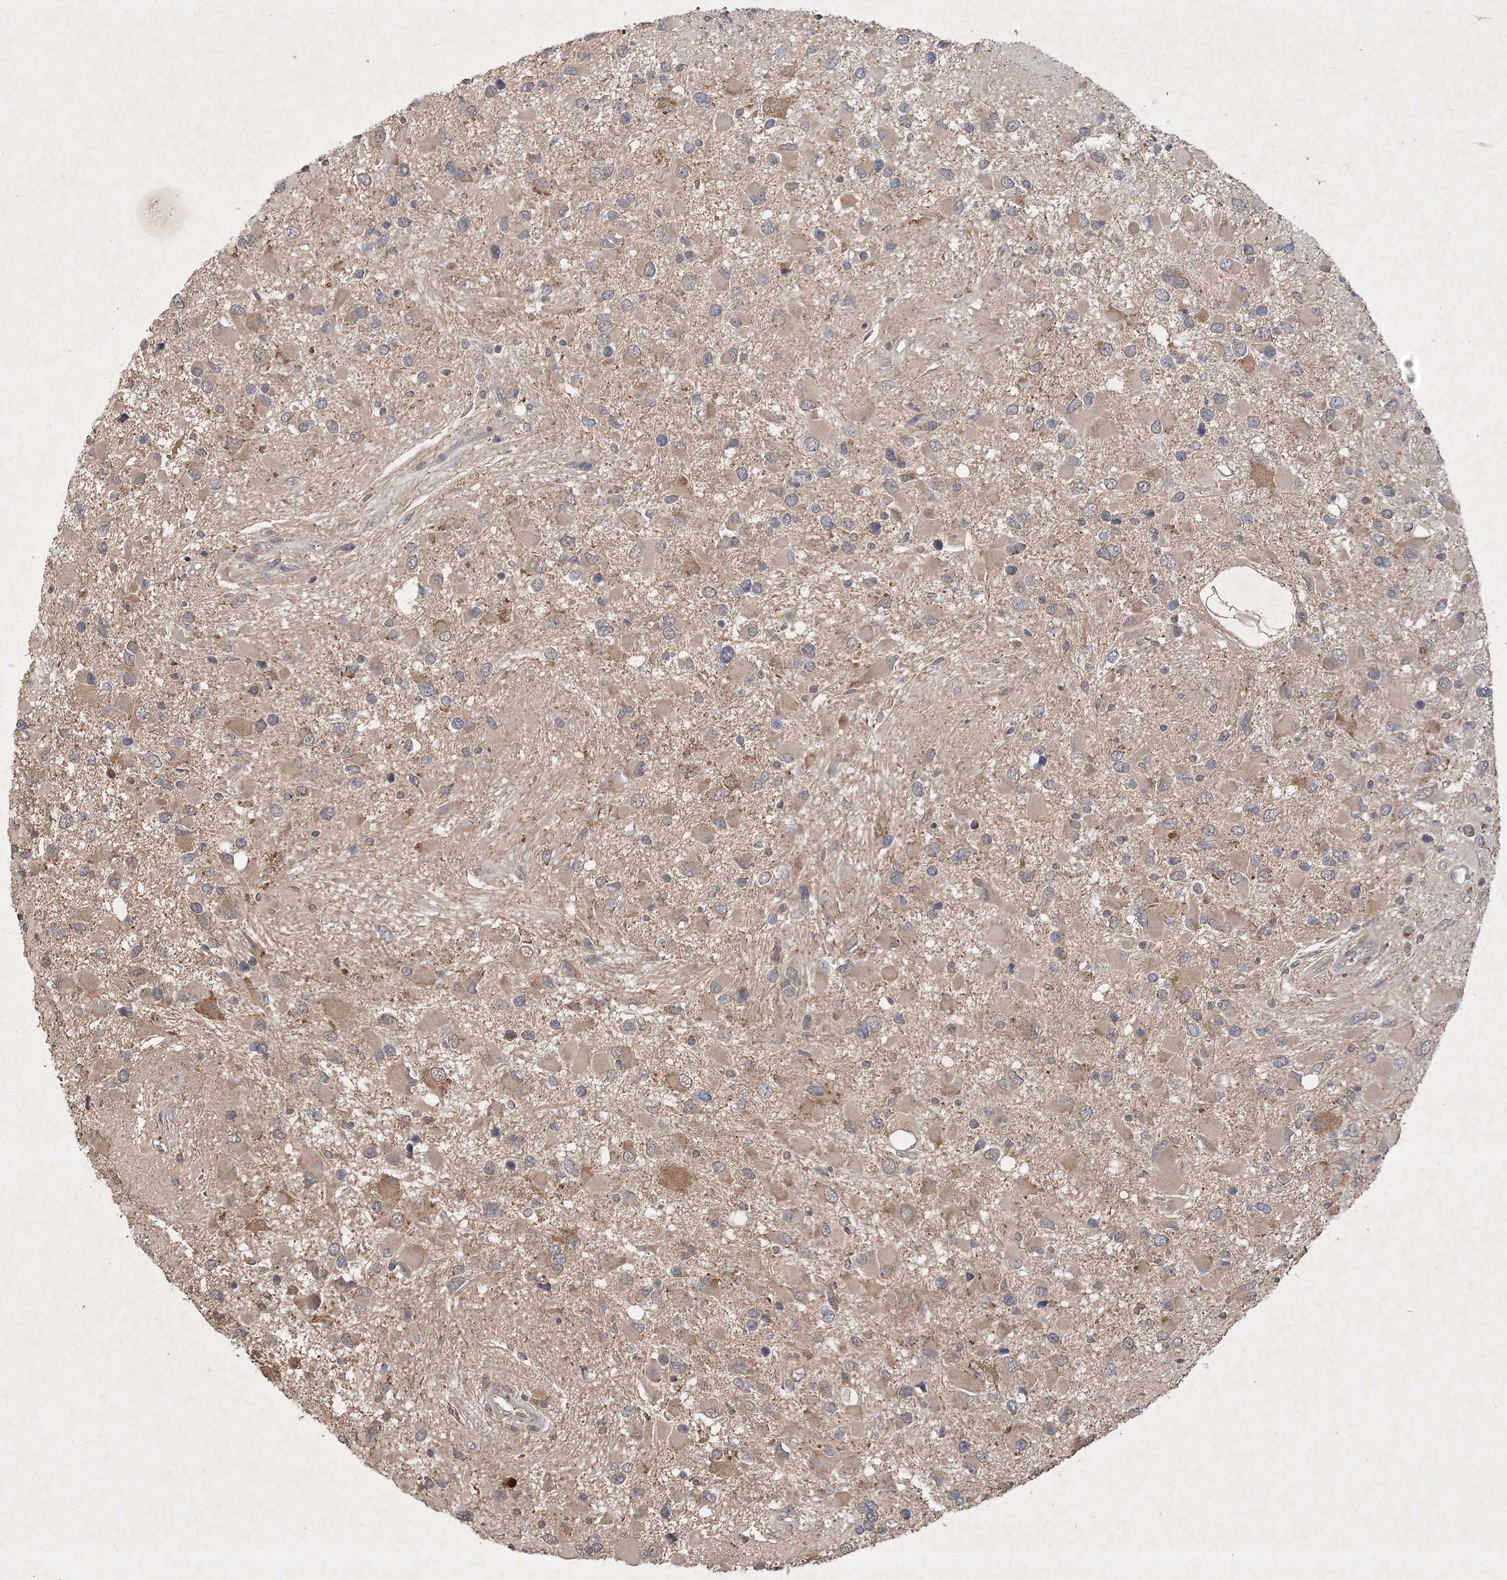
{"staining": {"intensity": "weak", "quantity": "<25%", "location": "cytoplasmic/membranous"}, "tissue": "glioma", "cell_type": "Tumor cells", "image_type": "cancer", "snomed": [{"axis": "morphology", "description": "Glioma, malignant, High grade"}, {"axis": "topography", "description": "Brain"}], "caption": "This photomicrograph is of glioma stained with immunohistochemistry (IHC) to label a protein in brown with the nuclei are counter-stained blue. There is no staining in tumor cells.", "gene": "AKR7A2", "patient": {"sex": "male", "age": 53}}